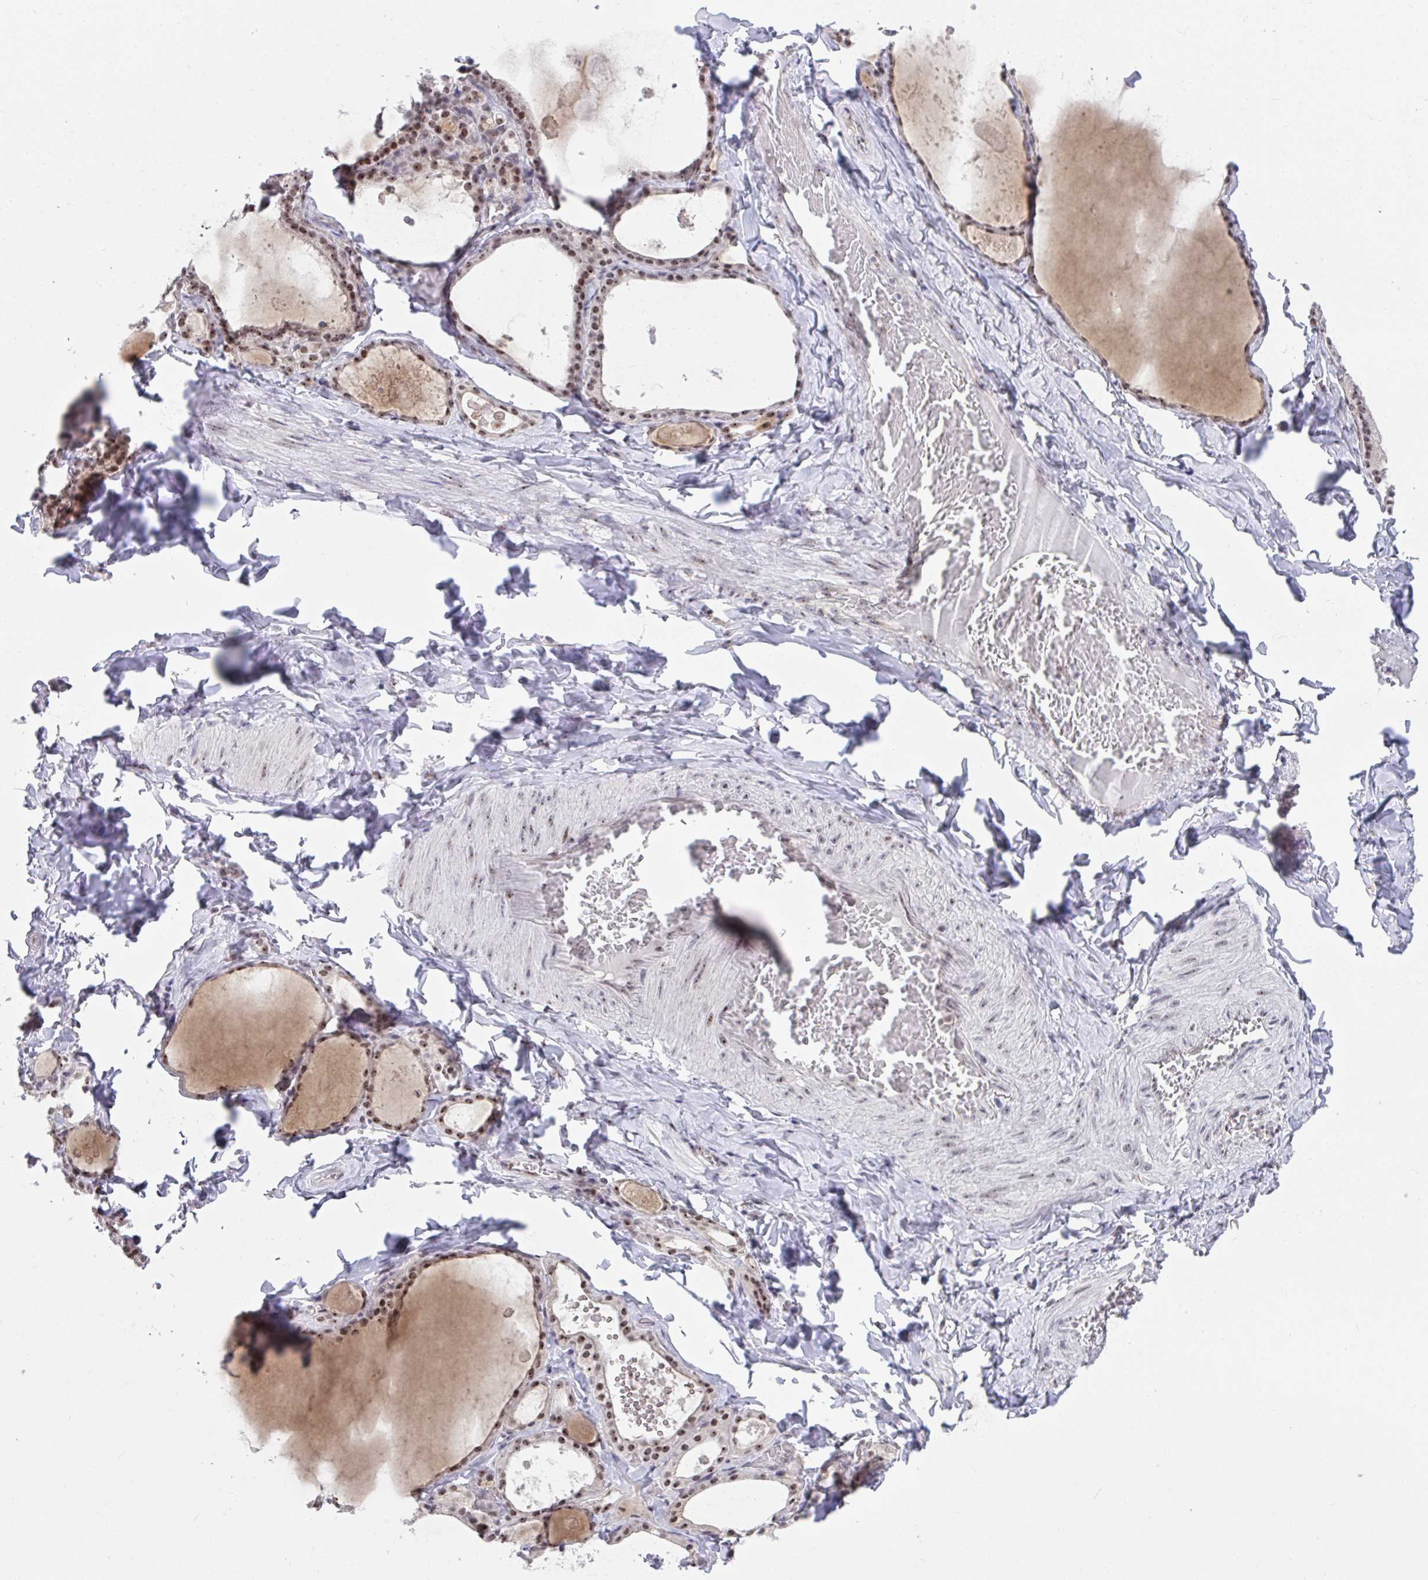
{"staining": {"intensity": "moderate", "quantity": ">75%", "location": "nuclear"}, "tissue": "thyroid gland", "cell_type": "Glandular cells", "image_type": "normal", "snomed": [{"axis": "morphology", "description": "Normal tissue, NOS"}, {"axis": "topography", "description": "Thyroid gland"}], "caption": "Glandular cells display moderate nuclear expression in approximately >75% of cells in unremarkable thyroid gland. The staining is performed using DAB (3,3'-diaminobenzidine) brown chromogen to label protein expression. The nuclei are counter-stained blue using hematoxylin.", "gene": "HIRA", "patient": {"sex": "male", "age": 56}}